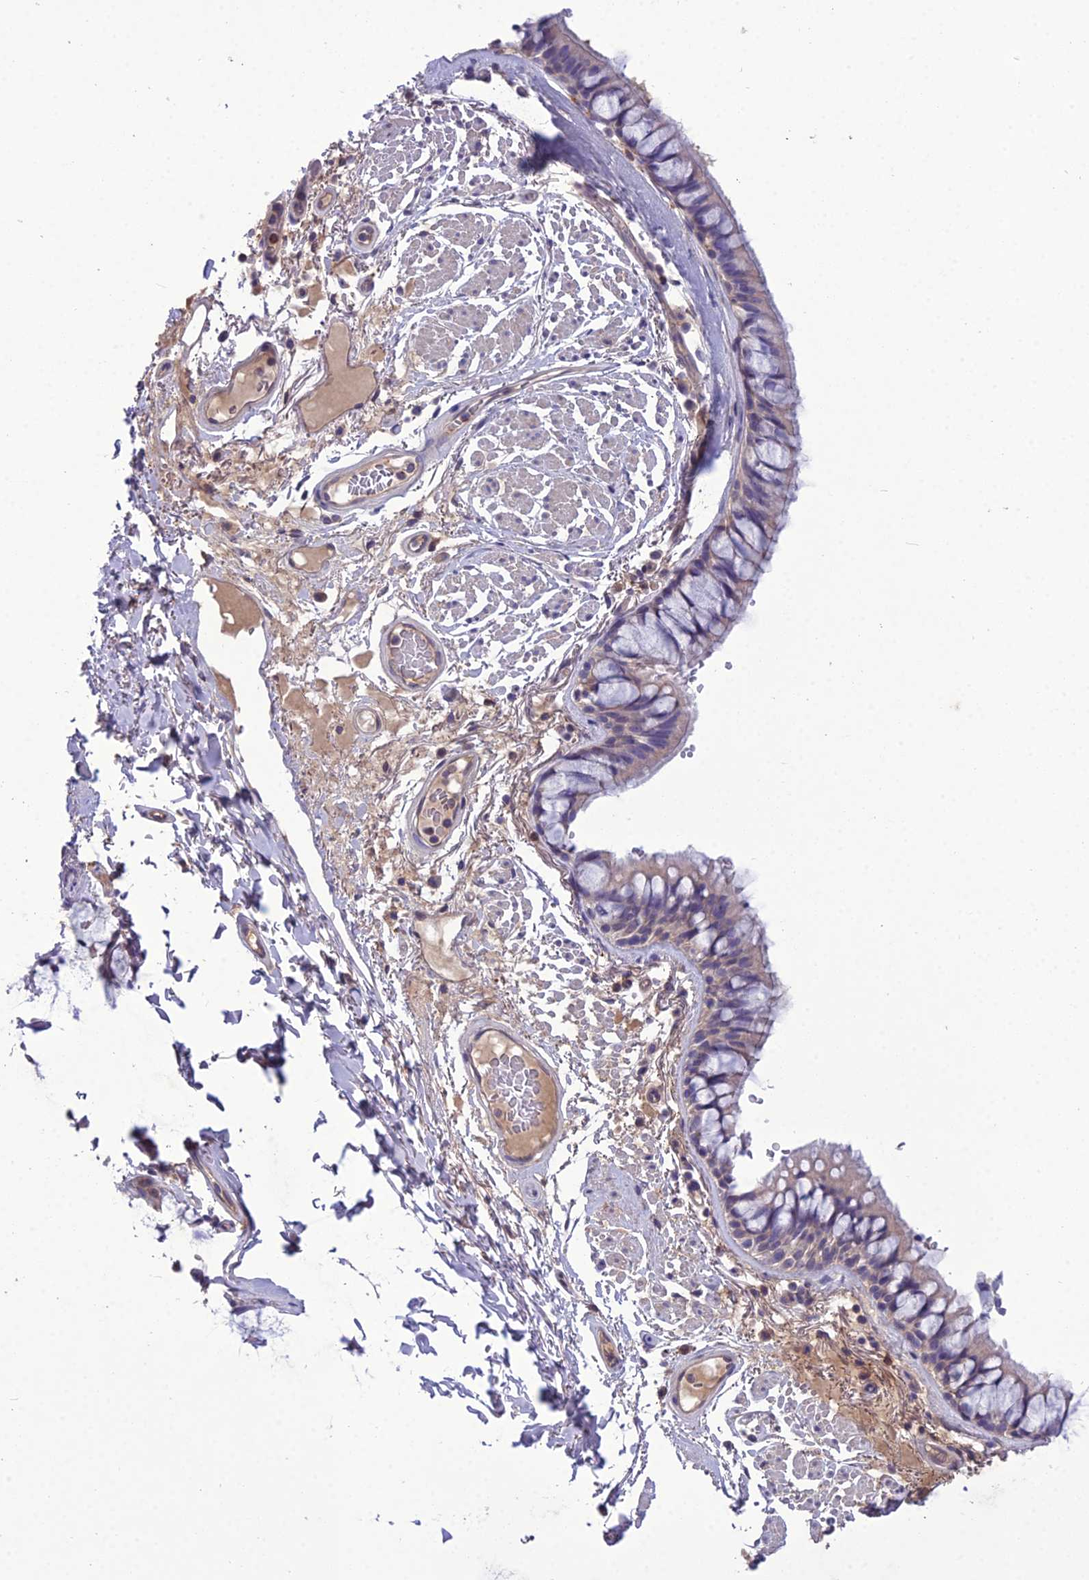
{"staining": {"intensity": "negative", "quantity": "none", "location": "none"}, "tissue": "bronchus", "cell_type": "Respiratory epithelial cells", "image_type": "normal", "snomed": [{"axis": "morphology", "description": "Normal tissue, NOS"}, {"axis": "topography", "description": "Bronchus"}], "caption": "Photomicrograph shows no protein staining in respiratory epithelial cells of benign bronchus. Nuclei are stained in blue.", "gene": "GDF6", "patient": {"sex": "male", "age": 70}}